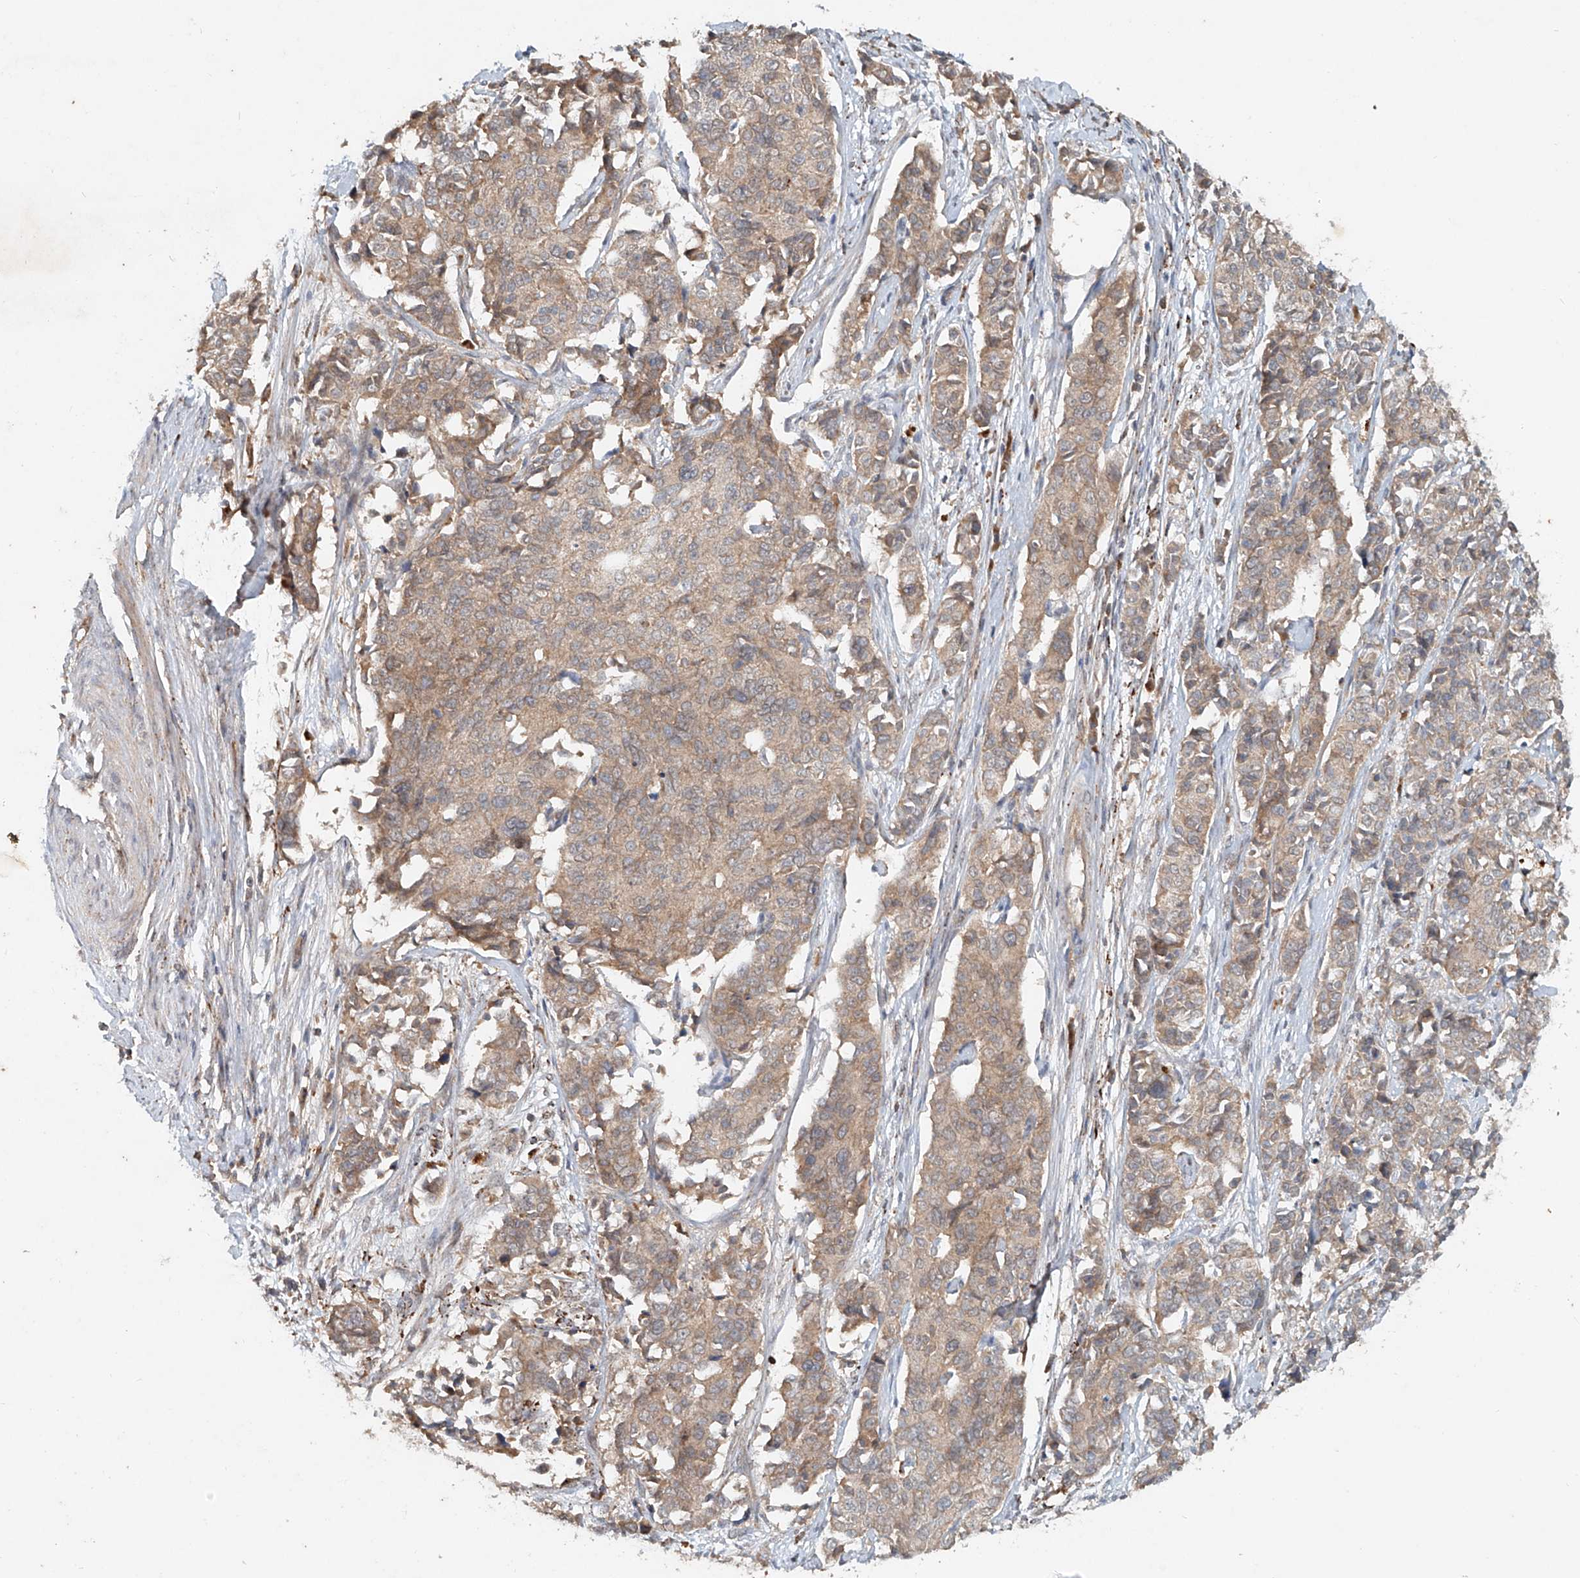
{"staining": {"intensity": "weak", "quantity": ">75%", "location": "cytoplasmic/membranous"}, "tissue": "cervical cancer", "cell_type": "Tumor cells", "image_type": "cancer", "snomed": [{"axis": "morphology", "description": "Normal tissue, NOS"}, {"axis": "morphology", "description": "Squamous cell carcinoma, NOS"}, {"axis": "topography", "description": "Cervix"}], "caption": "IHC (DAB (3,3'-diaminobenzidine)) staining of cervical cancer (squamous cell carcinoma) reveals weak cytoplasmic/membranous protein positivity in about >75% of tumor cells. Using DAB (3,3'-diaminobenzidine) (brown) and hematoxylin (blue) stains, captured at high magnification using brightfield microscopy.", "gene": "IER5", "patient": {"sex": "female", "age": 35}}